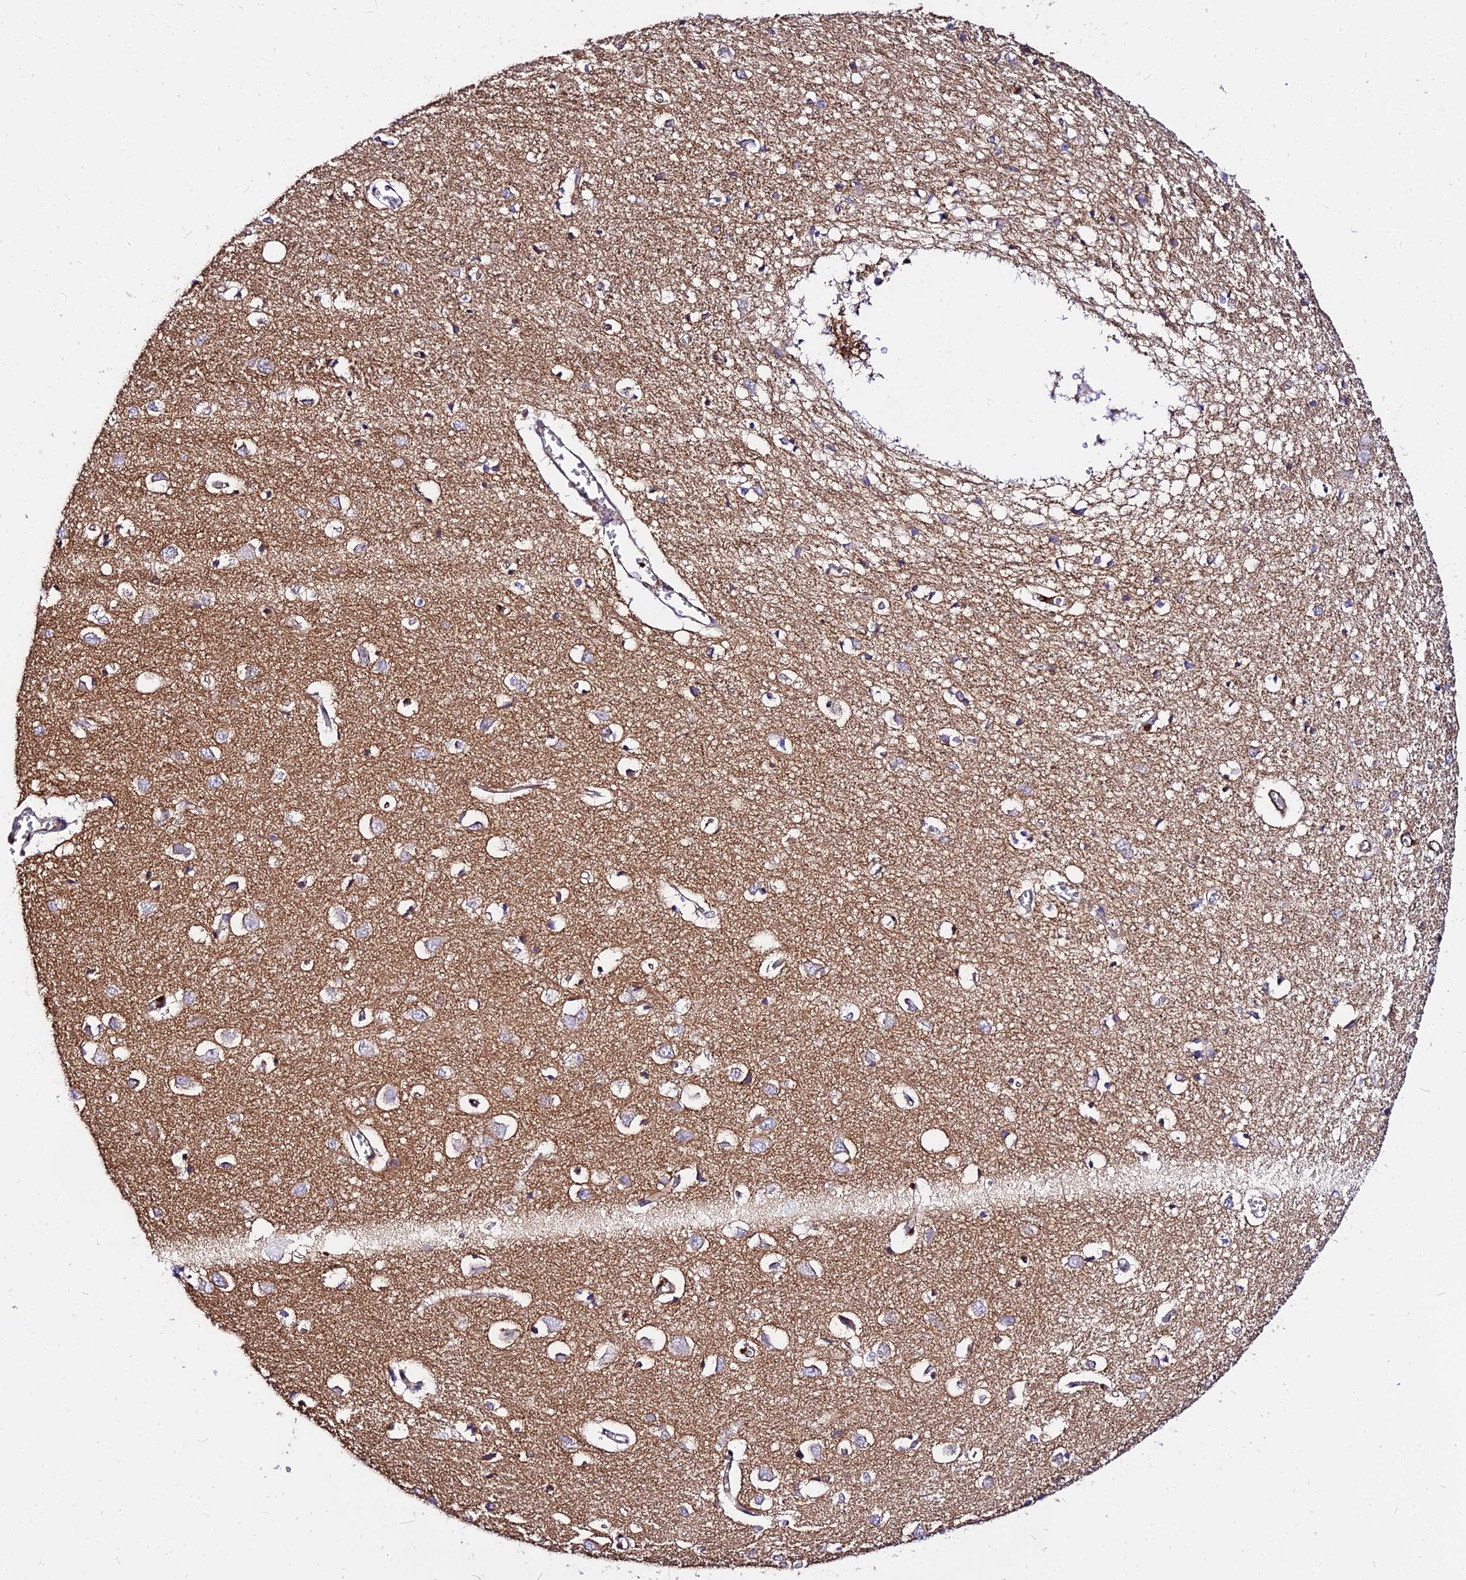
{"staining": {"intensity": "weak", "quantity": ">75%", "location": "cytoplasmic/membranous"}, "tissue": "cerebral cortex", "cell_type": "Endothelial cells", "image_type": "normal", "snomed": [{"axis": "morphology", "description": "Normal tissue, NOS"}, {"axis": "topography", "description": "Cerebral cortex"}], "caption": "Immunohistochemical staining of unremarkable human cerebral cortex shows >75% levels of weak cytoplasmic/membranous protein positivity in approximately >75% of endothelial cells. The staining is performed using DAB (3,3'-diaminobenzidine) brown chromogen to label protein expression. The nuclei are counter-stained blue using hematoxylin.", "gene": "CSRP1", "patient": {"sex": "female", "age": 64}}